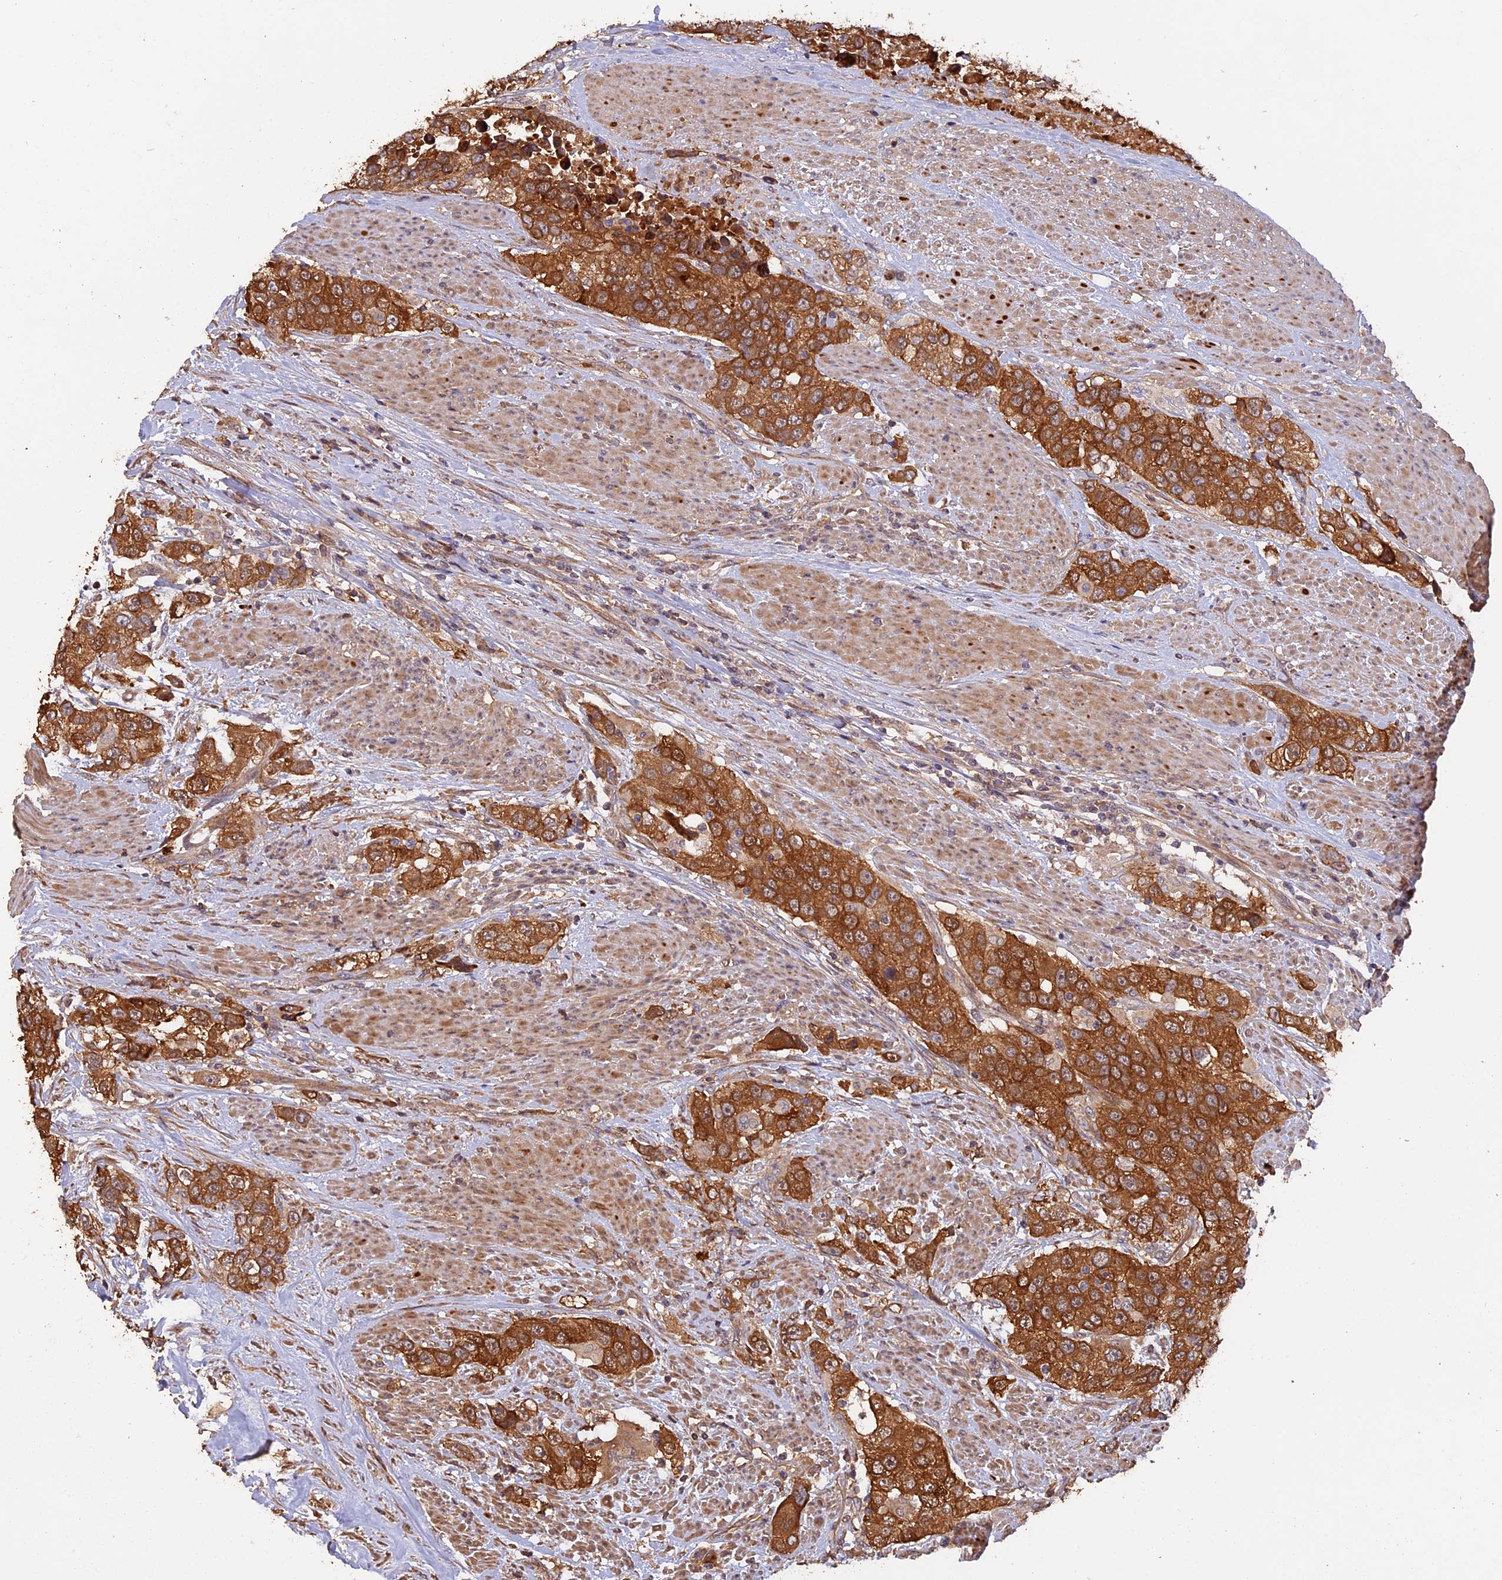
{"staining": {"intensity": "moderate", "quantity": ">75%", "location": "cytoplasmic/membranous"}, "tissue": "urothelial cancer", "cell_type": "Tumor cells", "image_type": "cancer", "snomed": [{"axis": "morphology", "description": "Urothelial carcinoma, High grade"}, {"axis": "topography", "description": "Urinary bladder"}], "caption": "Immunohistochemistry (DAB) staining of human high-grade urothelial carcinoma shows moderate cytoplasmic/membranous protein expression in about >75% of tumor cells. (DAB (3,3'-diaminobenzidine) IHC, brown staining for protein, blue staining for nuclei).", "gene": "RASAL1", "patient": {"sex": "female", "age": 80}}